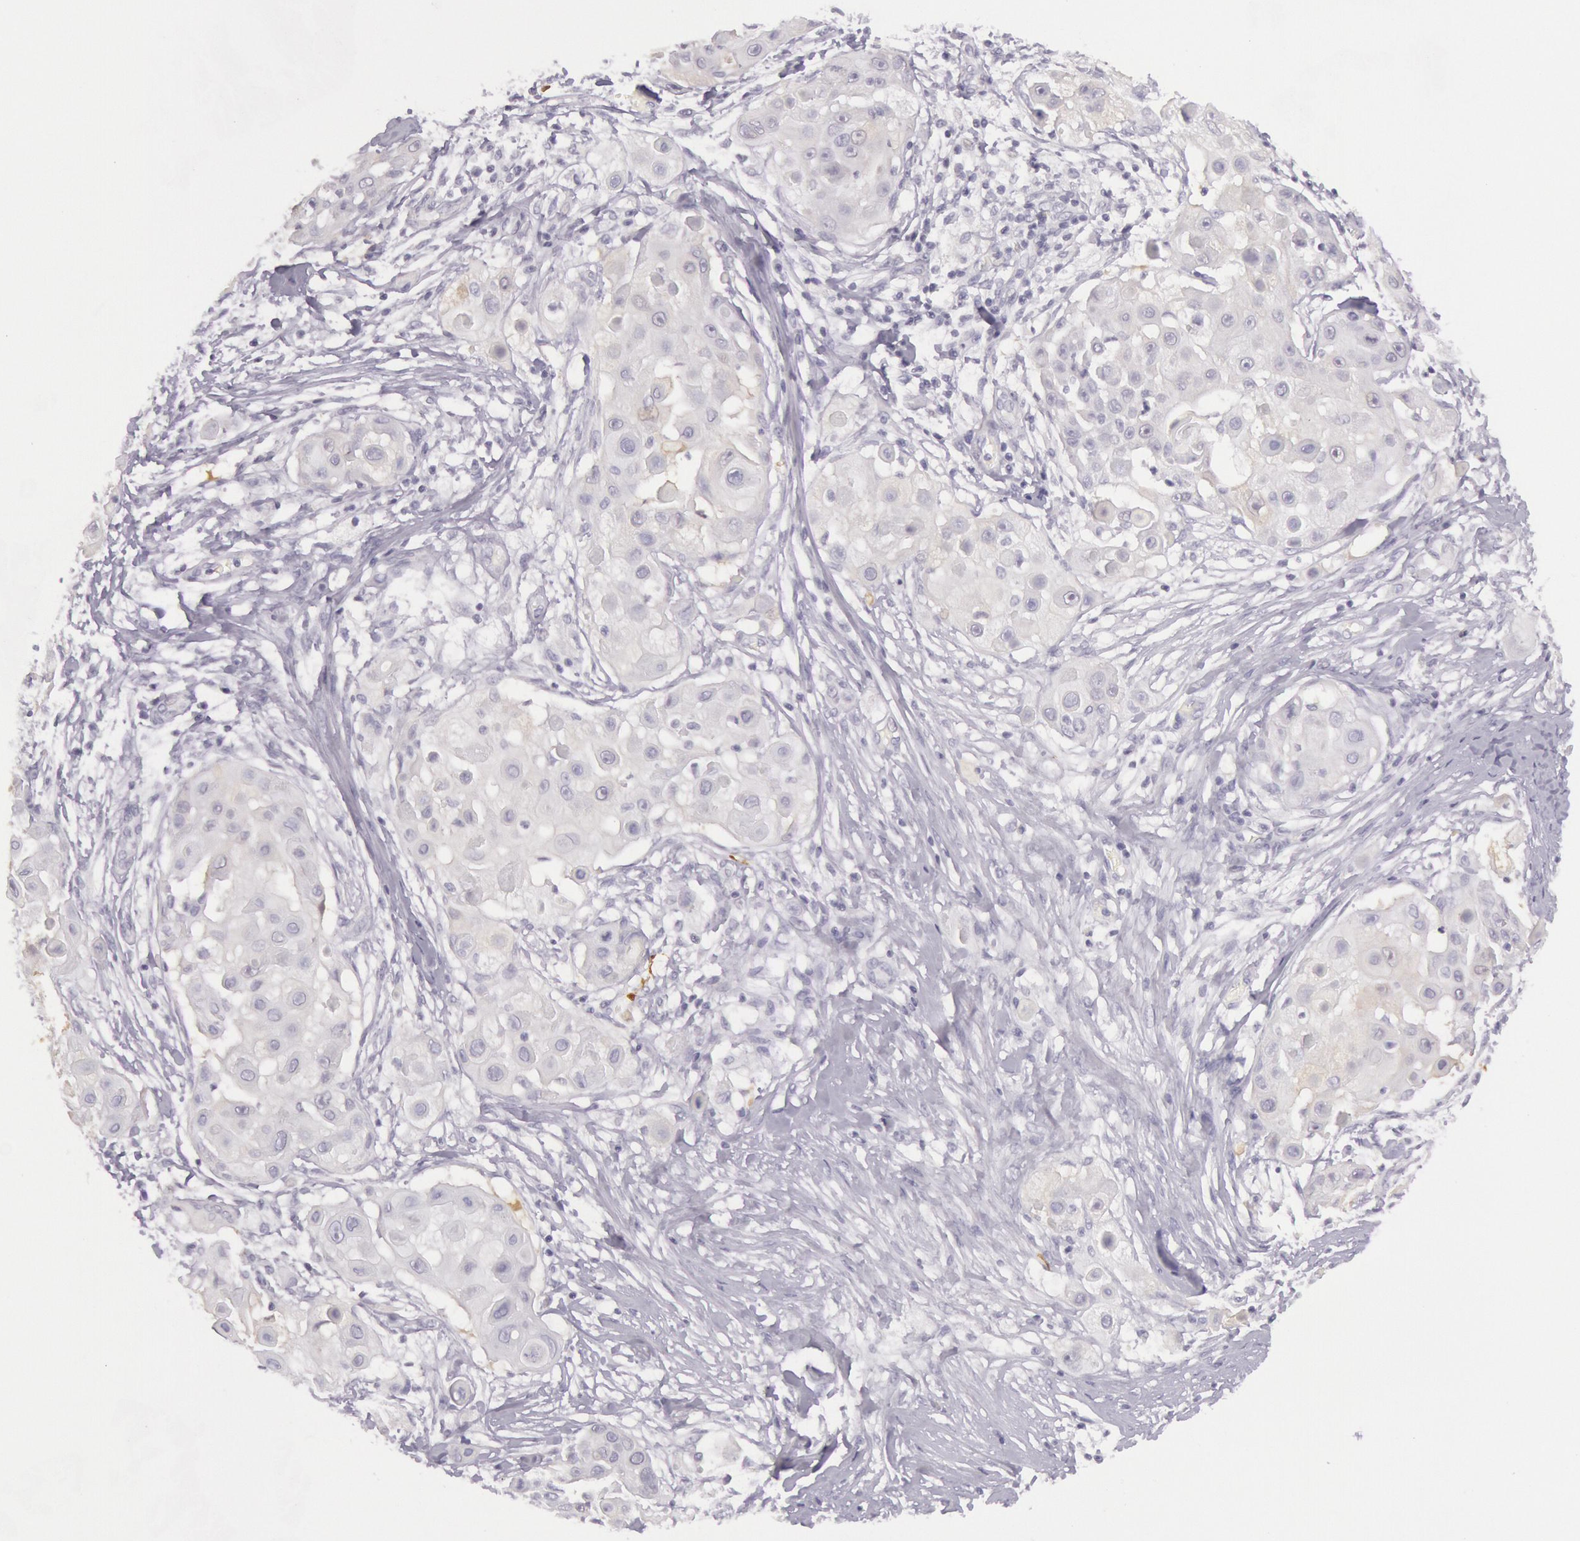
{"staining": {"intensity": "negative", "quantity": "none", "location": "none"}, "tissue": "skin cancer", "cell_type": "Tumor cells", "image_type": "cancer", "snomed": [{"axis": "morphology", "description": "Squamous cell carcinoma, NOS"}, {"axis": "topography", "description": "Skin"}], "caption": "Histopathology image shows no protein positivity in tumor cells of skin squamous cell carcinoma tissue.", "gene": "CKB", "patient": {"sex": "female", "age": 57}}